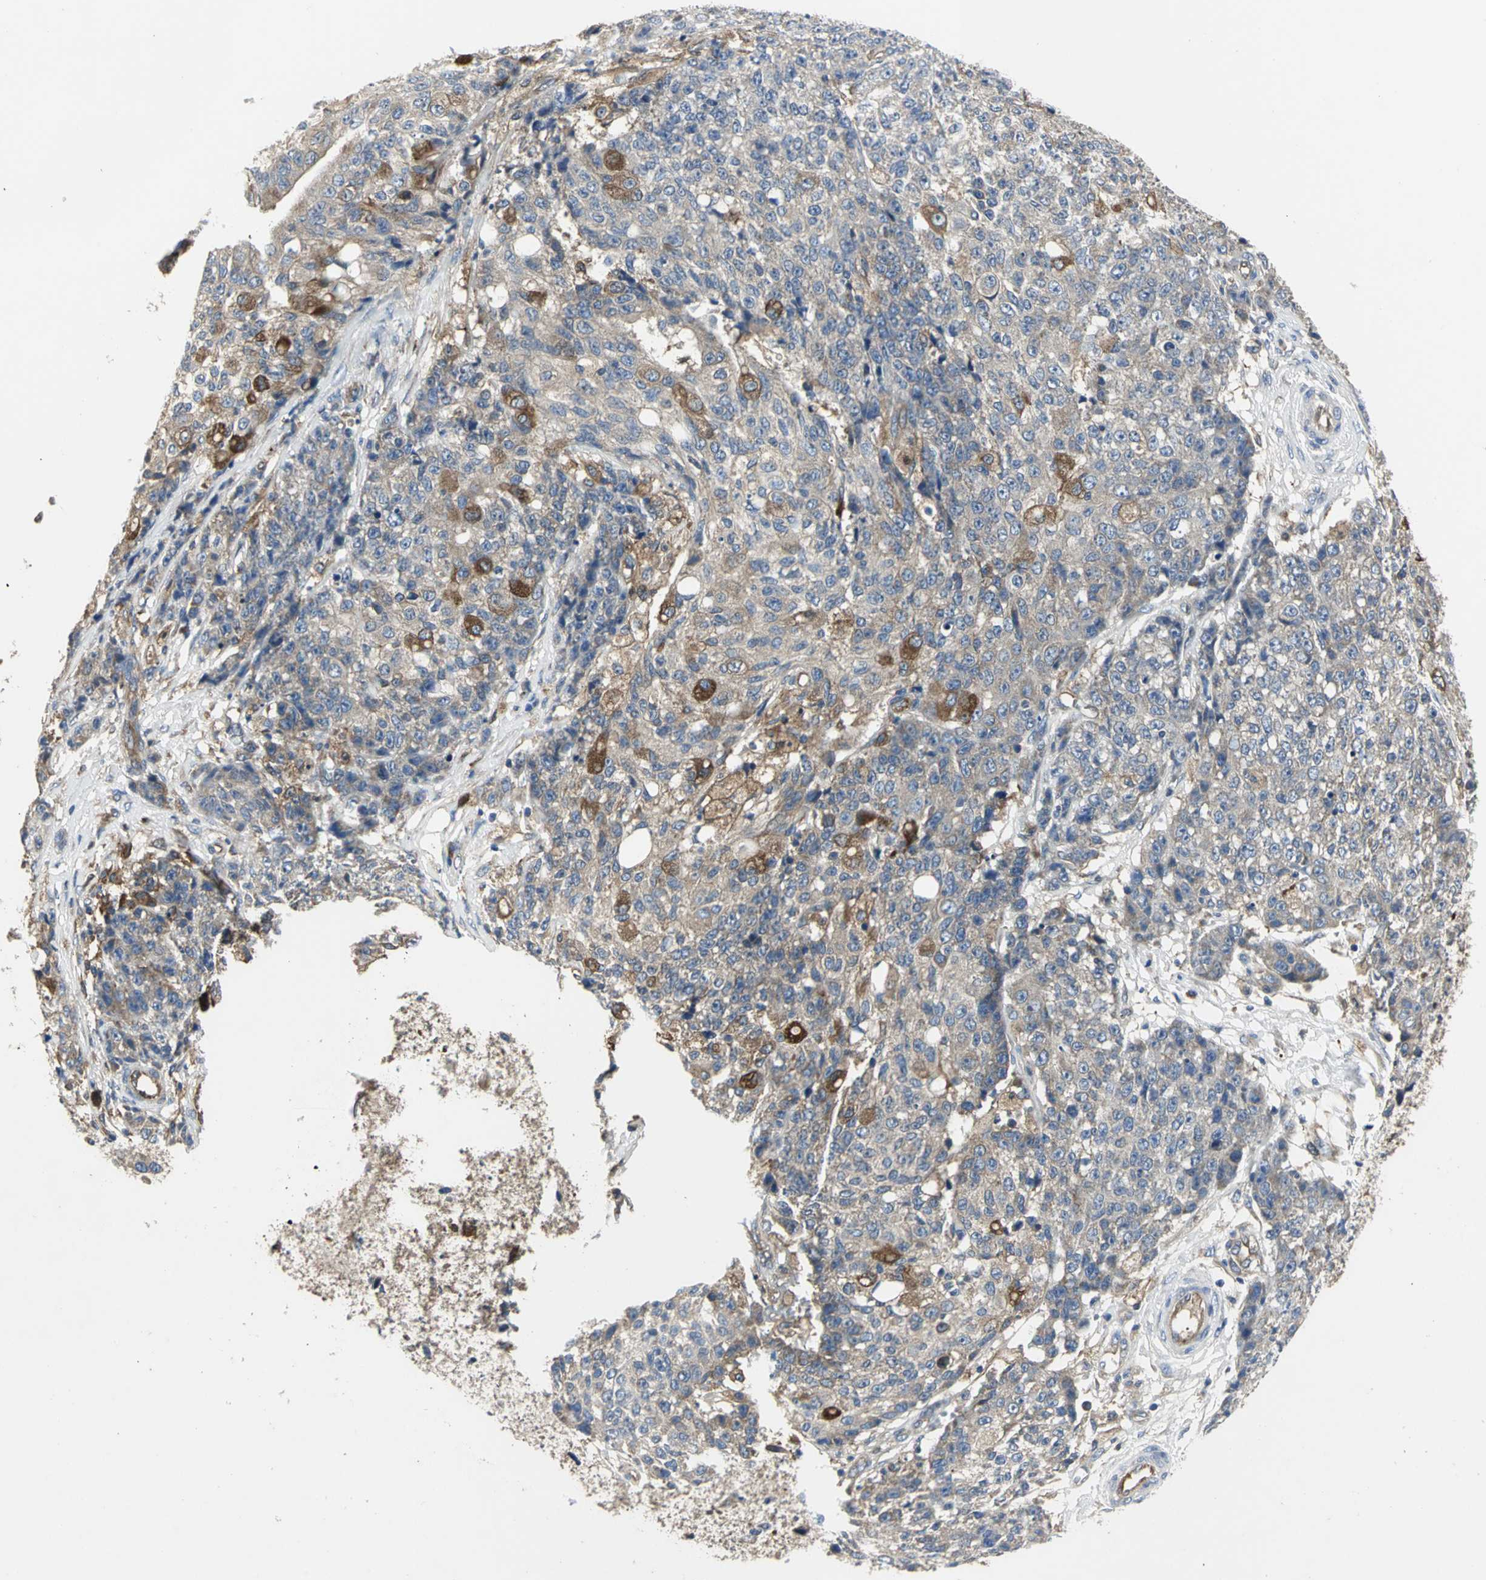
{"staining": {"intensity": "strong", "quantity": ">75%", "location": "cytoplasmic/membranous"}, "tissue": "ovarian cancer", "cell_type": "Tumor cells", "image_type": "cancer", "snomed": [{"axis": "morphology", "description": "Carcinoma, endometroid"}, {"axis": "topography", "description": "Ovary"}], "caption": "Human endometroid carcinoma (ovarian) stained with a protein marker shows strong staining in tumor cells.", "gene": "CHRNB1", "patient": {"sex": "female", "age": 42}}